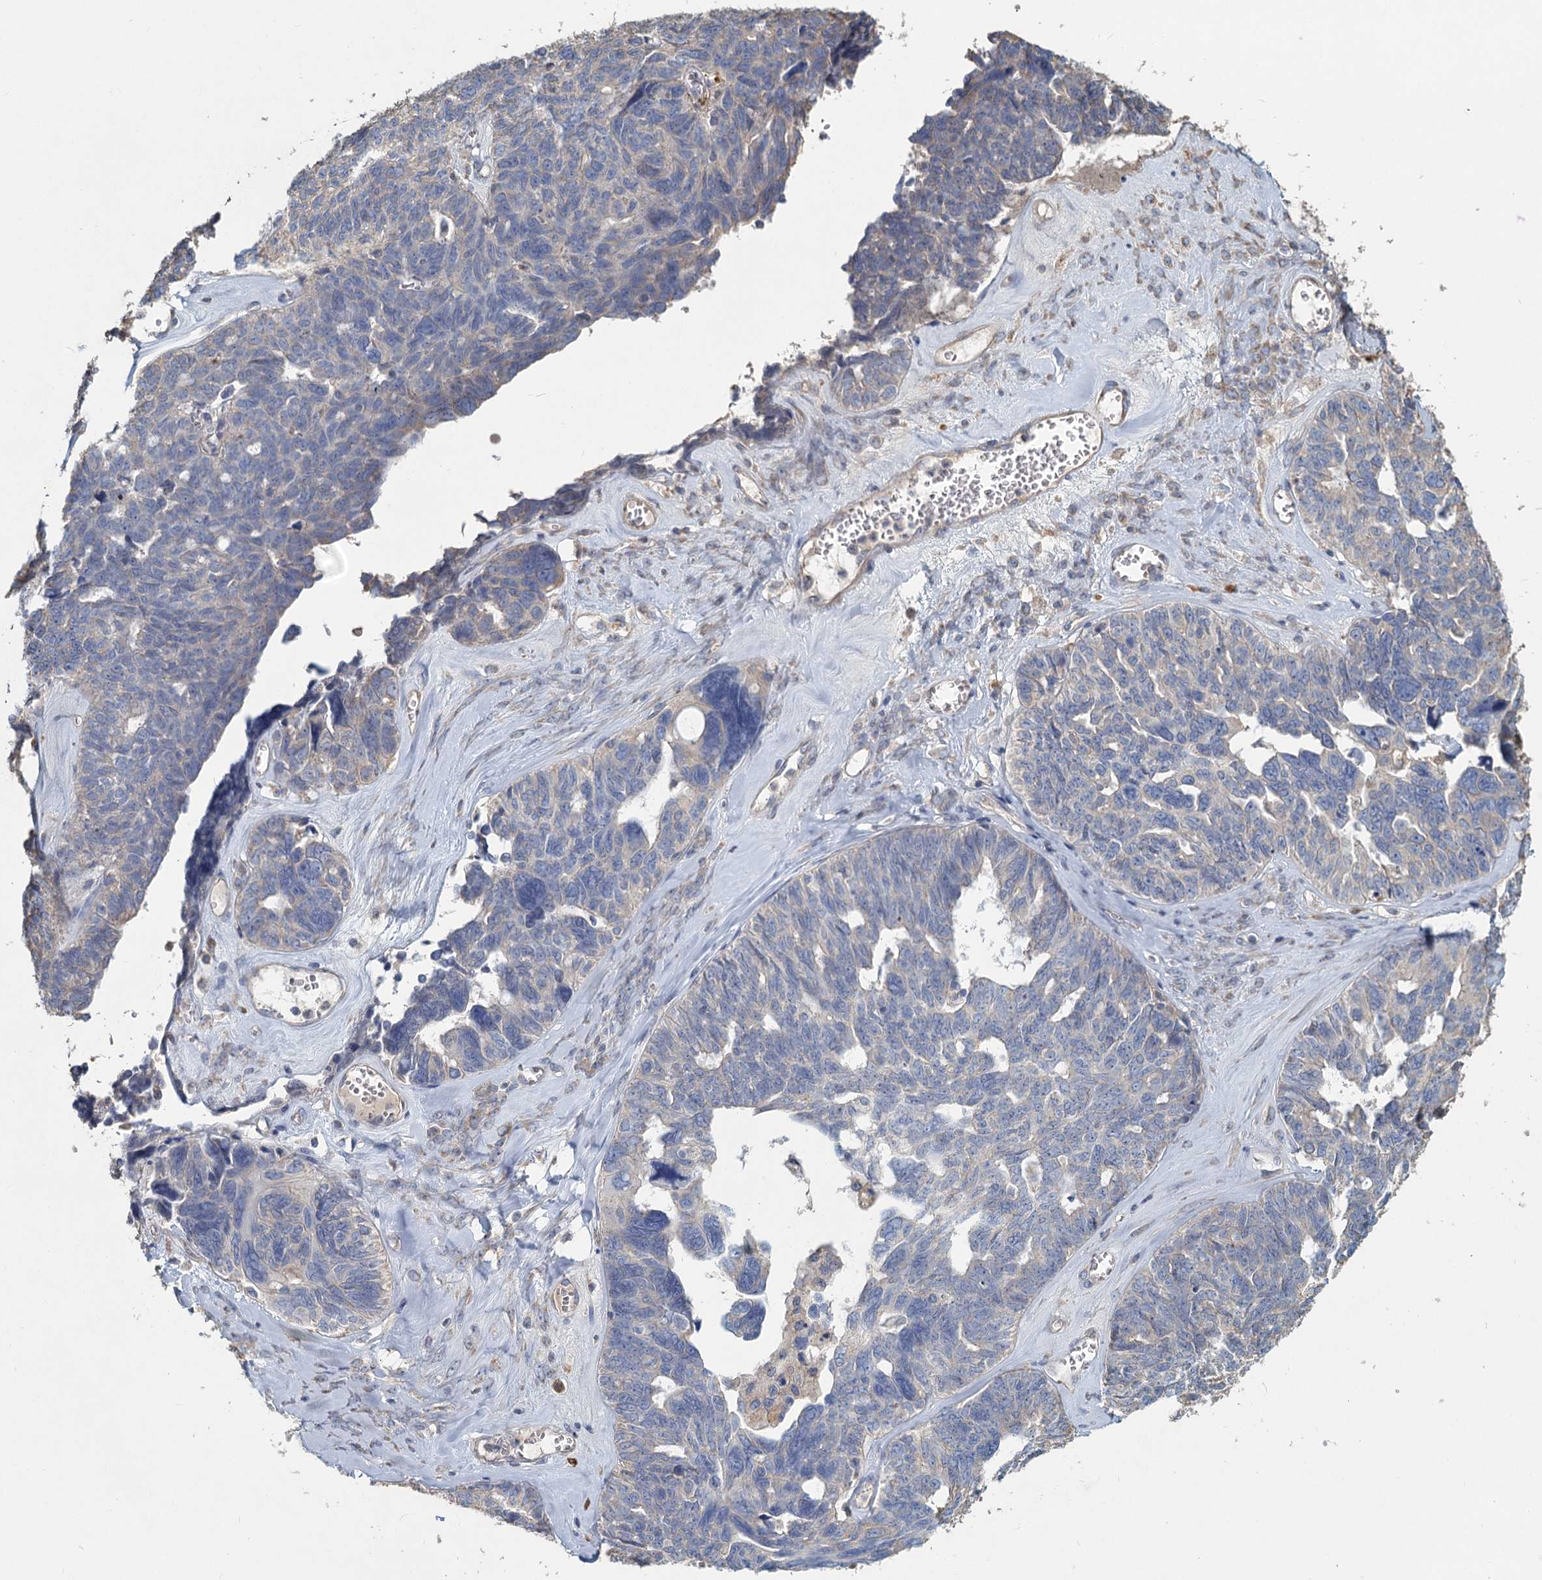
{"staining": {"intensity": "negative", "quantity": "none", "location": "none"}, "tissue": "ovarian cancer", "cell_type": "Tumor cells", "image_type": "cancer", "snomed": [{"axis": "morphology", "description": "Cystadenocarcinoma, serous, NOS"}, {"axis": "topography", "description": "Ovary"}], "caption": "DAB immunohistochemical staining of ovarian cancer (serous cystadenocarcinoma) exhibits no significant expression in tumor cells. (Brightfield microscopy of DAB (3,3'-diaminobenzidine) immunohistochemistry (IHC) at high magnification).", "gene": "HES2", "patient": {"sex": "female", "age": 79}}